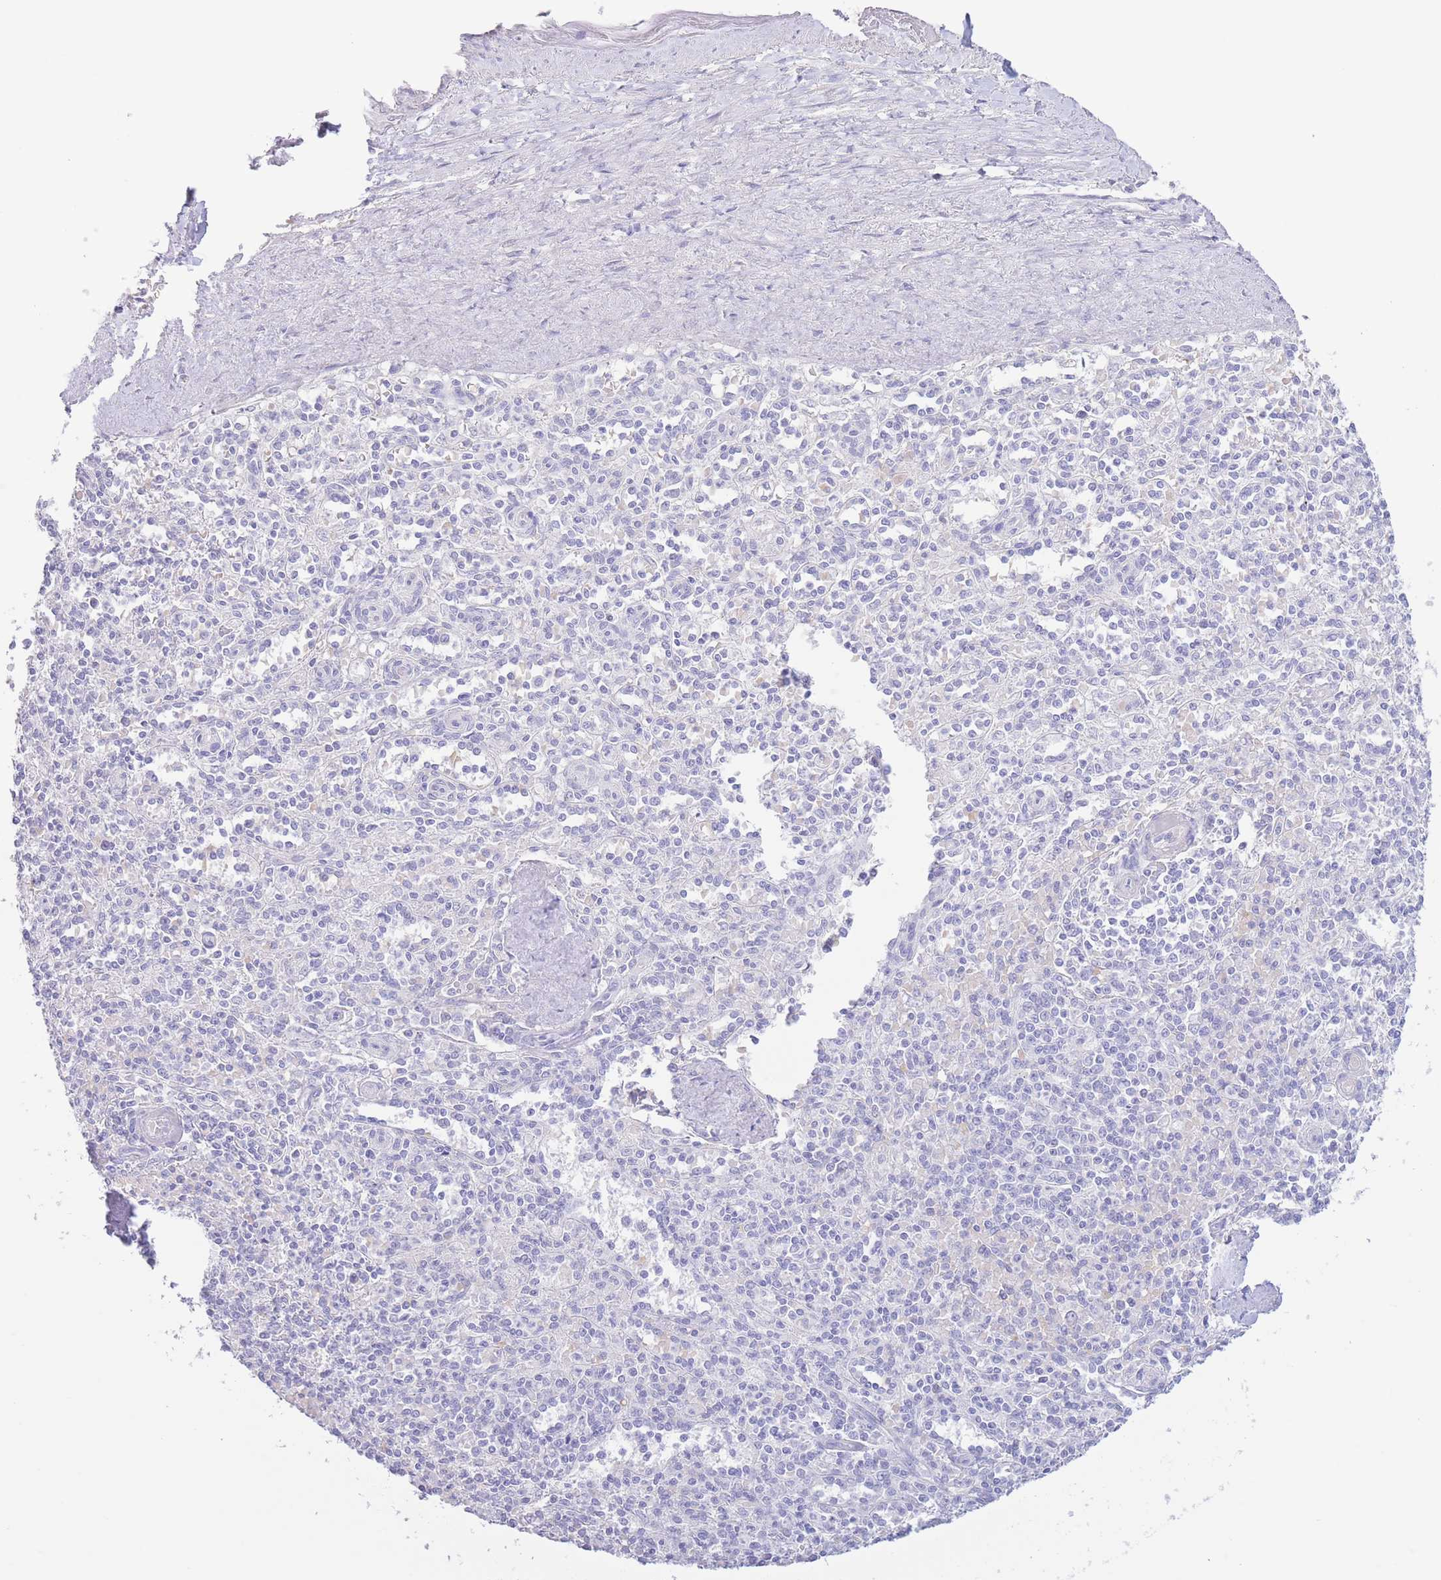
{"staining": {"intensity": "negative", "quantity": "none", "location": "none"}, "tissue": "spleen", "cell_type": "Cells in red pulp", "image_type": "normal", "snomed": [{"axis": "morphology", "description": "Normal tissue, NOS"}, {"axis": "topography", "description": "Spleen"}], "caption": "High magnification brightfield microscopy of normal spleen stained with DAB (brown) and counterstained with hematoxylin (blue): cells in red pulp show no significant positivity. (Brightfield microscopy of DAB (3,3'-diaminobenzidine) immunohistochemistry (IHC) at high magnification).", "gene": "PKLR", "patient": {"sex": "female", "age": 70}}